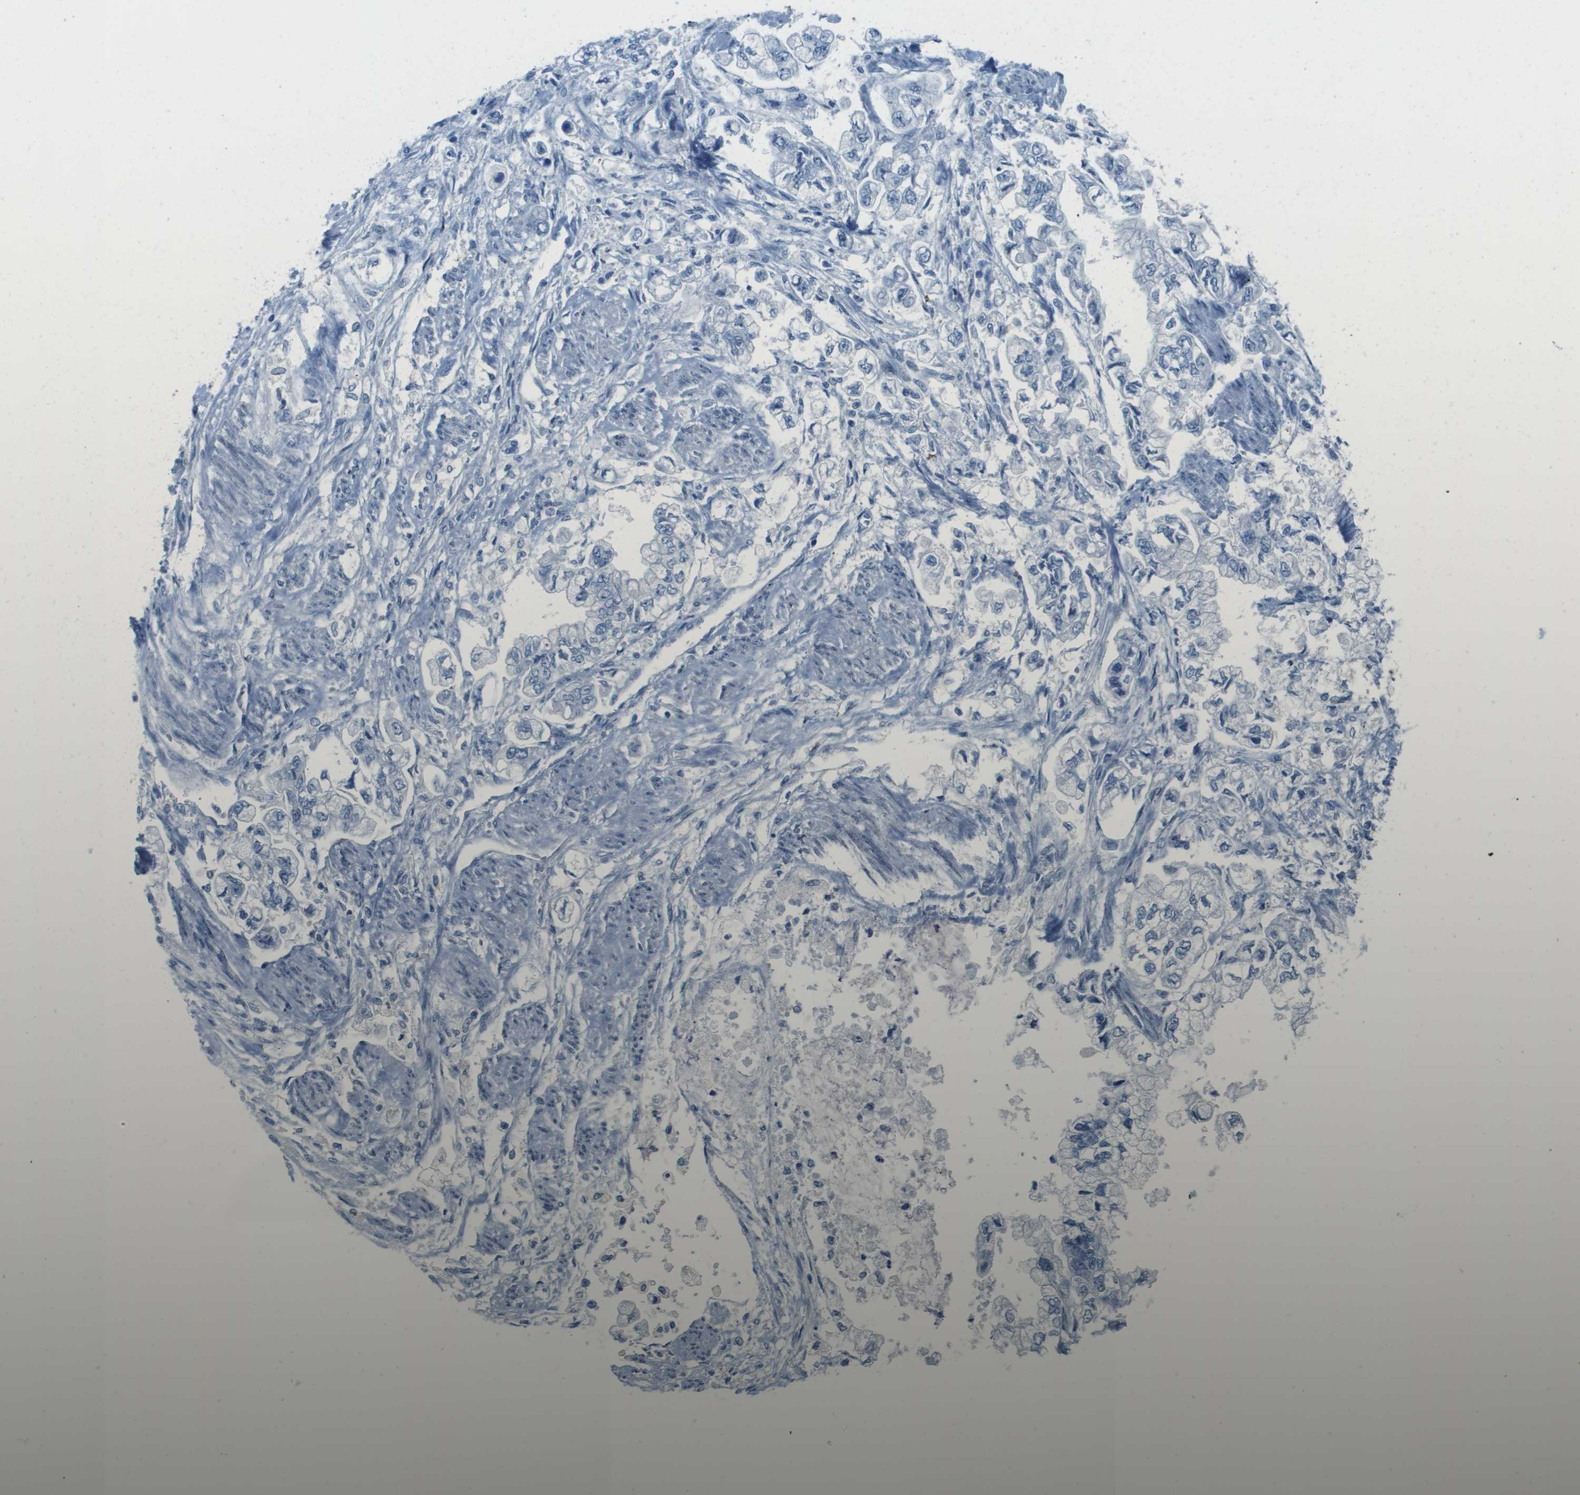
{"staining": {"intensity": "negative", "quantity": "none", "location": "none"}, "tissue": "stomach cancer", "cell_type": "Tumor cells", "image_type": "cancer", "snomed": [{"axis": "morphology", "description": "Normal tissue, NOS"}, {"axis": "morphology", "description": "Adenocarcinoma, NOS"}, {"axis": "topography", "description": "Stomach"}], "caption": "Immunohistochemistry of stomach adenocarcinoma exhibits no positivity in tumor cells. The staining is performed using DAB (3,3'-diaminobenzidine) brown chromogen with nuclei counter-stained in using hematoxylin.", "gene": "CDHR2", "patient": {"sex": "male", "age": 62}}